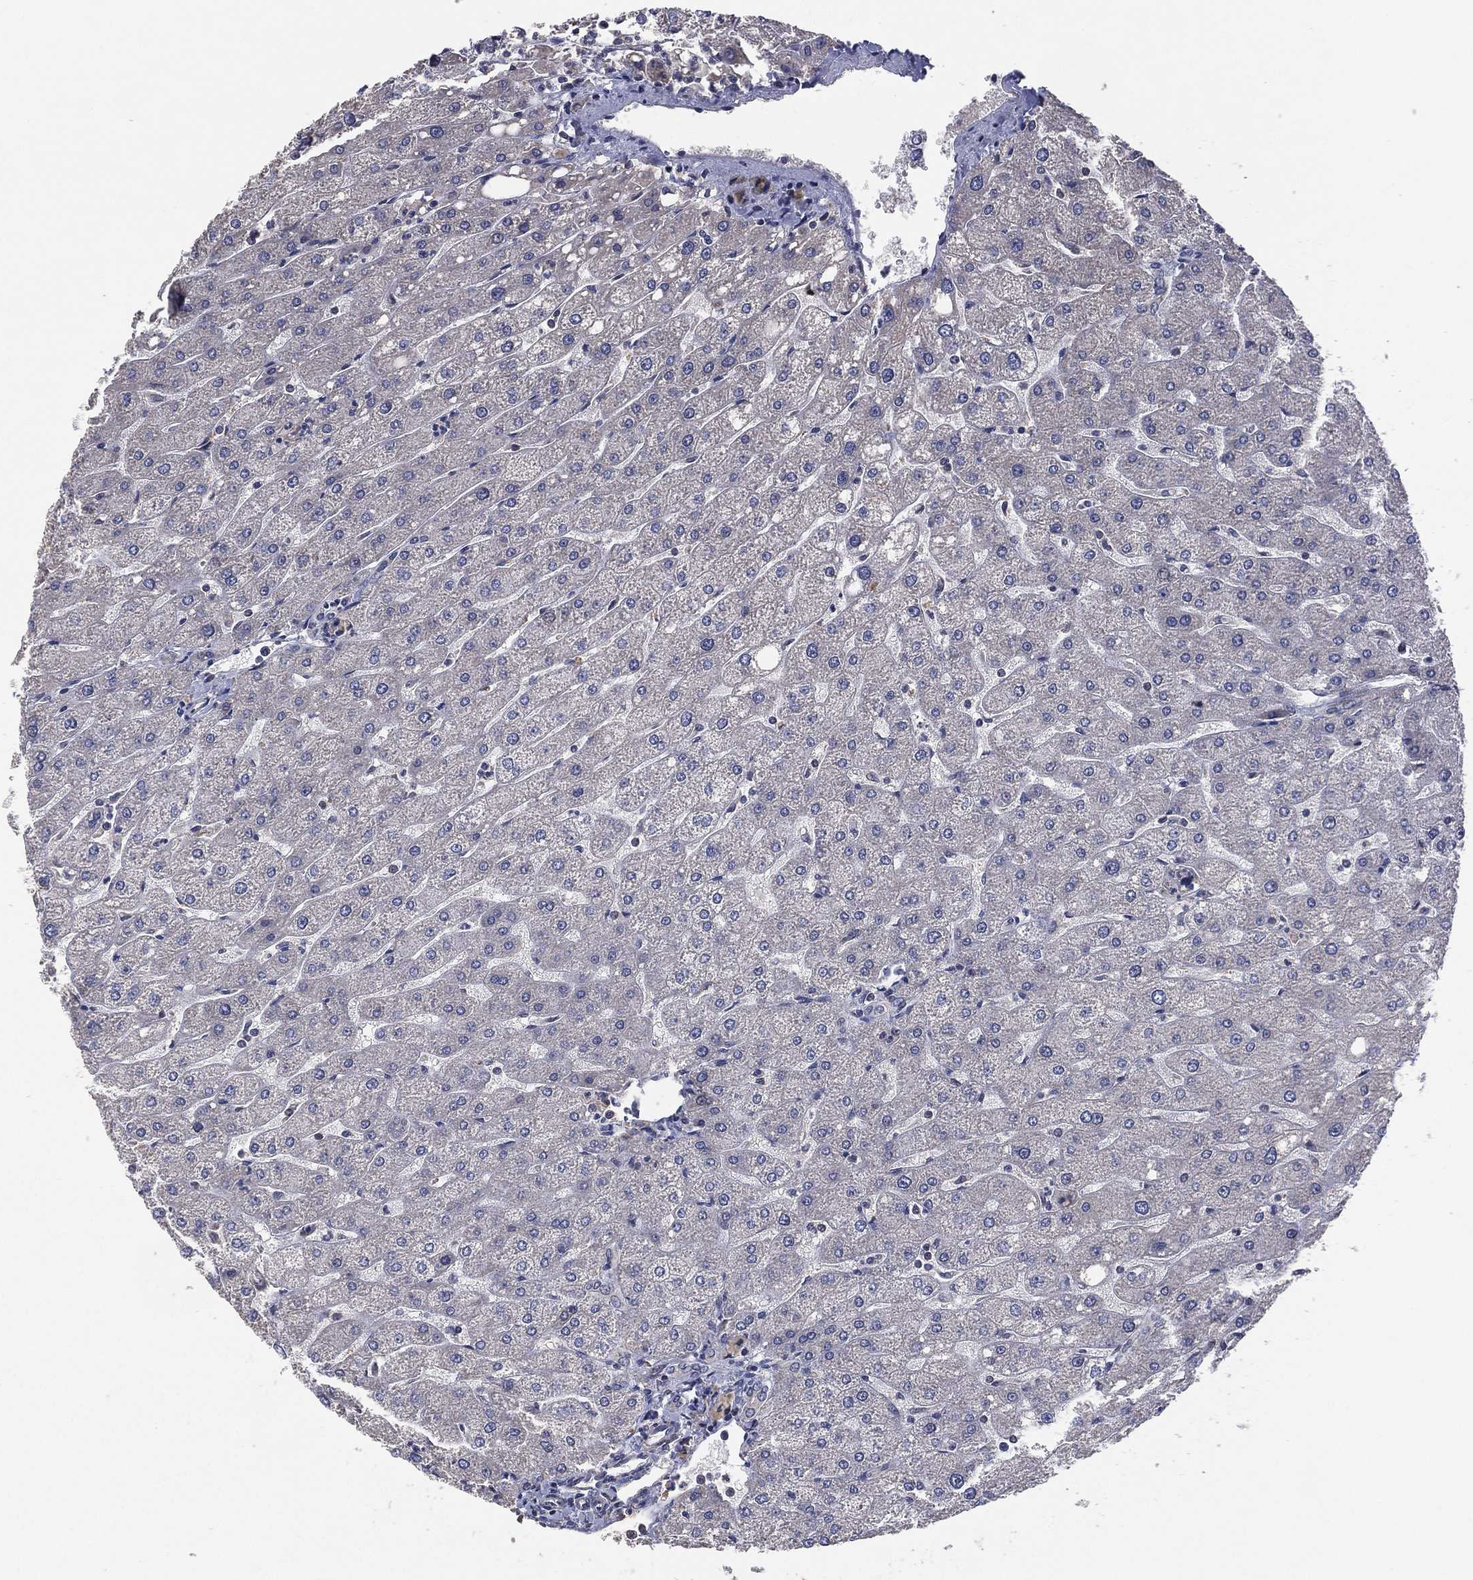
{"staining": {"intensity": "negative", "quantity": "none", "location": "none"}, "tissue": "liver", "cell_type": "Cholangiocytes", "image_type": "normal", "snomed": [{"axis": "morphology", "description": "Normal tissue, NOS"}, {"axis": "topography", "description": "Liver"}], "caption": "Cholangiocytes show no significant protein positivity in benign liver.", "gene": "NELFCD", "patient": {"sex": "male", "age": 67}}